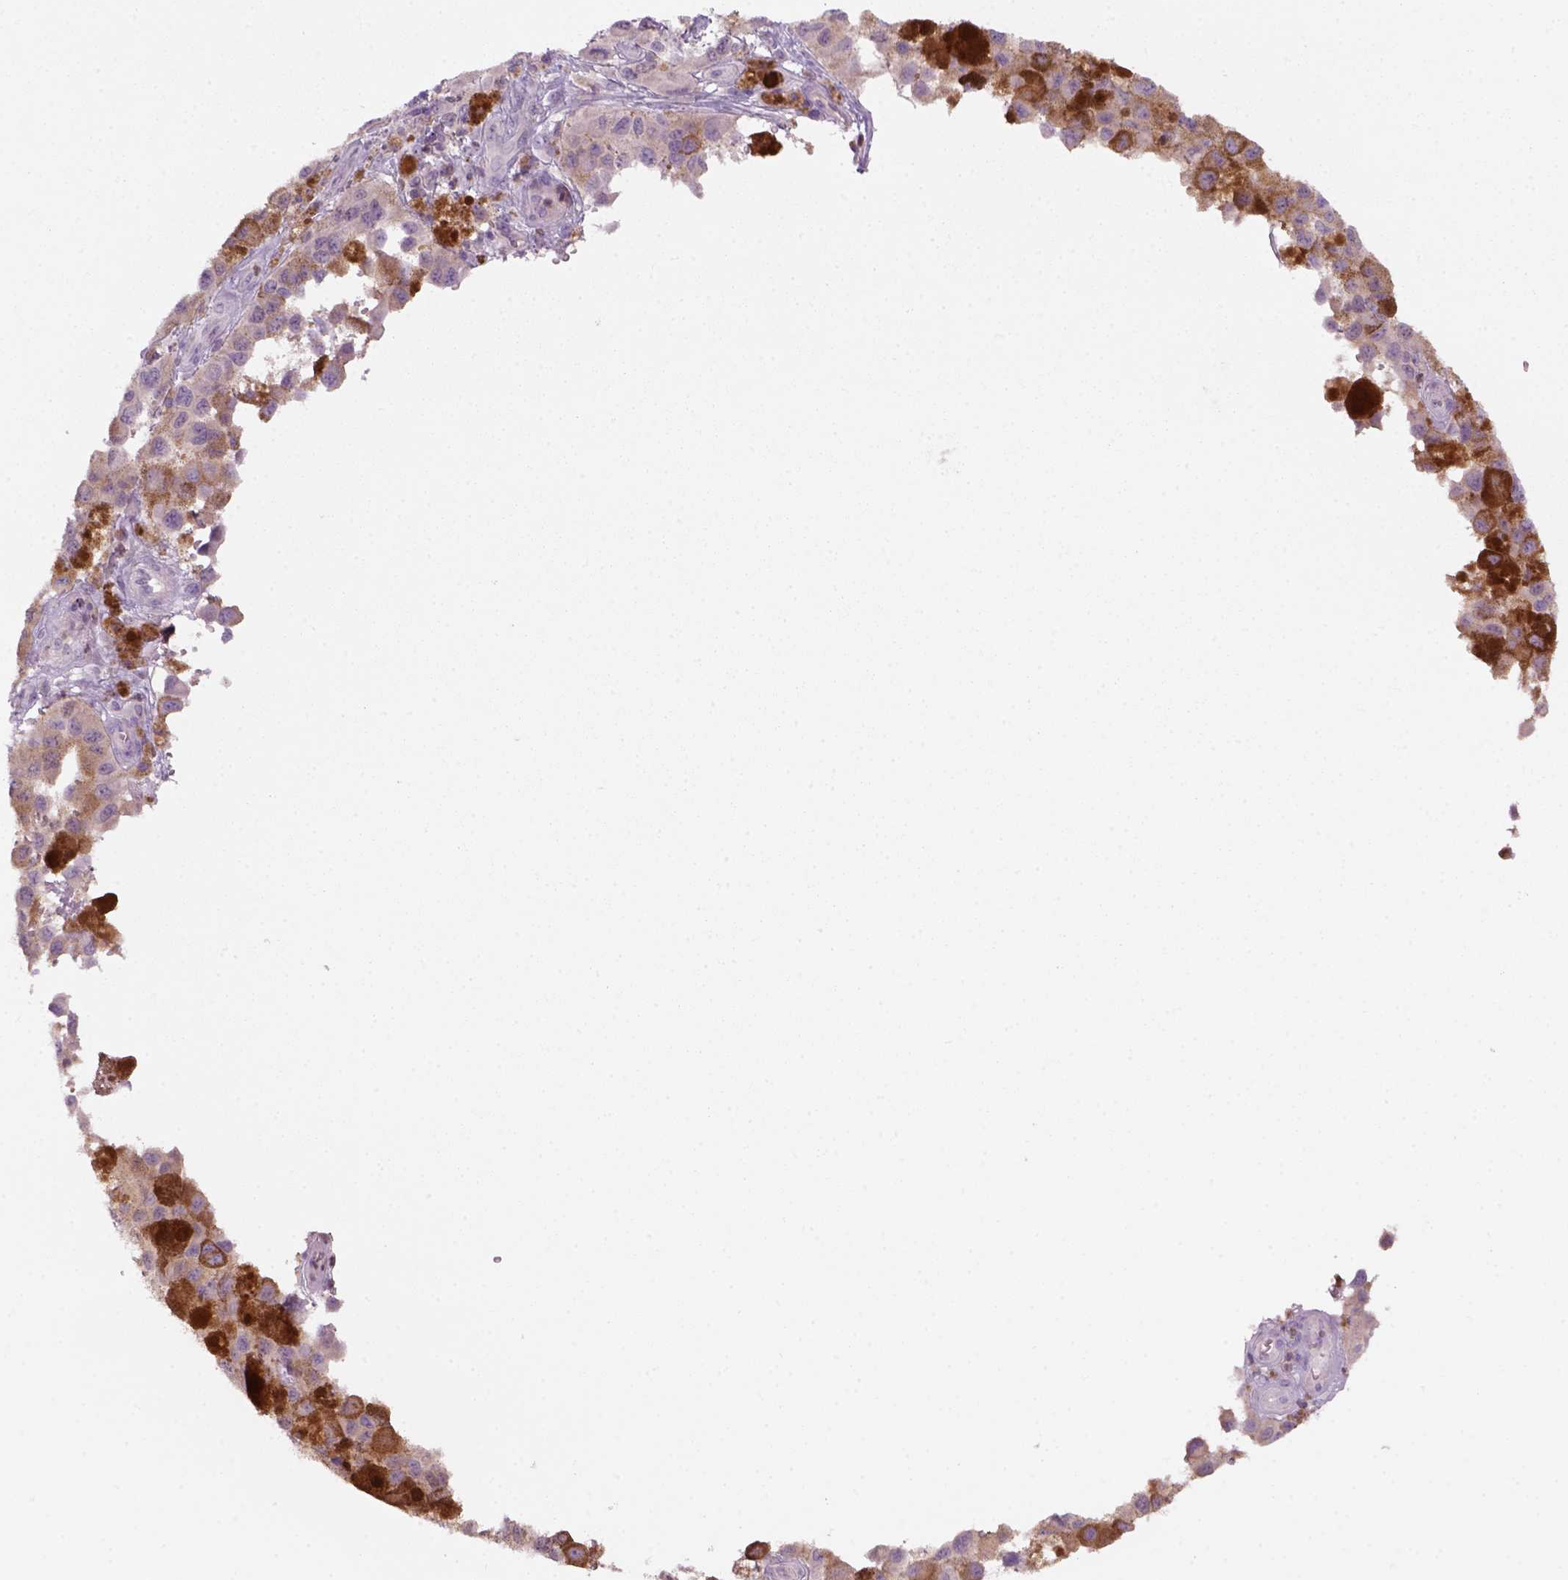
{"staining": {"intensity": "negative", "quantity": "none", "location": "none"}, "tissue": "melanoma", "cell_type": "Tumor cells", "image_type": "cancer", "snomed": [{"axis": "morphology", "description": "Malignant melanoma, NOS"}, {"axis": "topography", "description": "Skin"}], "caption": "A histopathology image of human malignant melanoma is negative for staining in tumor cells. The staining was performed using DAB (3,3'-diaminobenzidine) to visualize the protein expression in brown, while the nuclei were stained in blue with hematoxylin (Magnification: 20x).", "gene": "GOT1", "patient": {"sex": "female", "age": 58}}